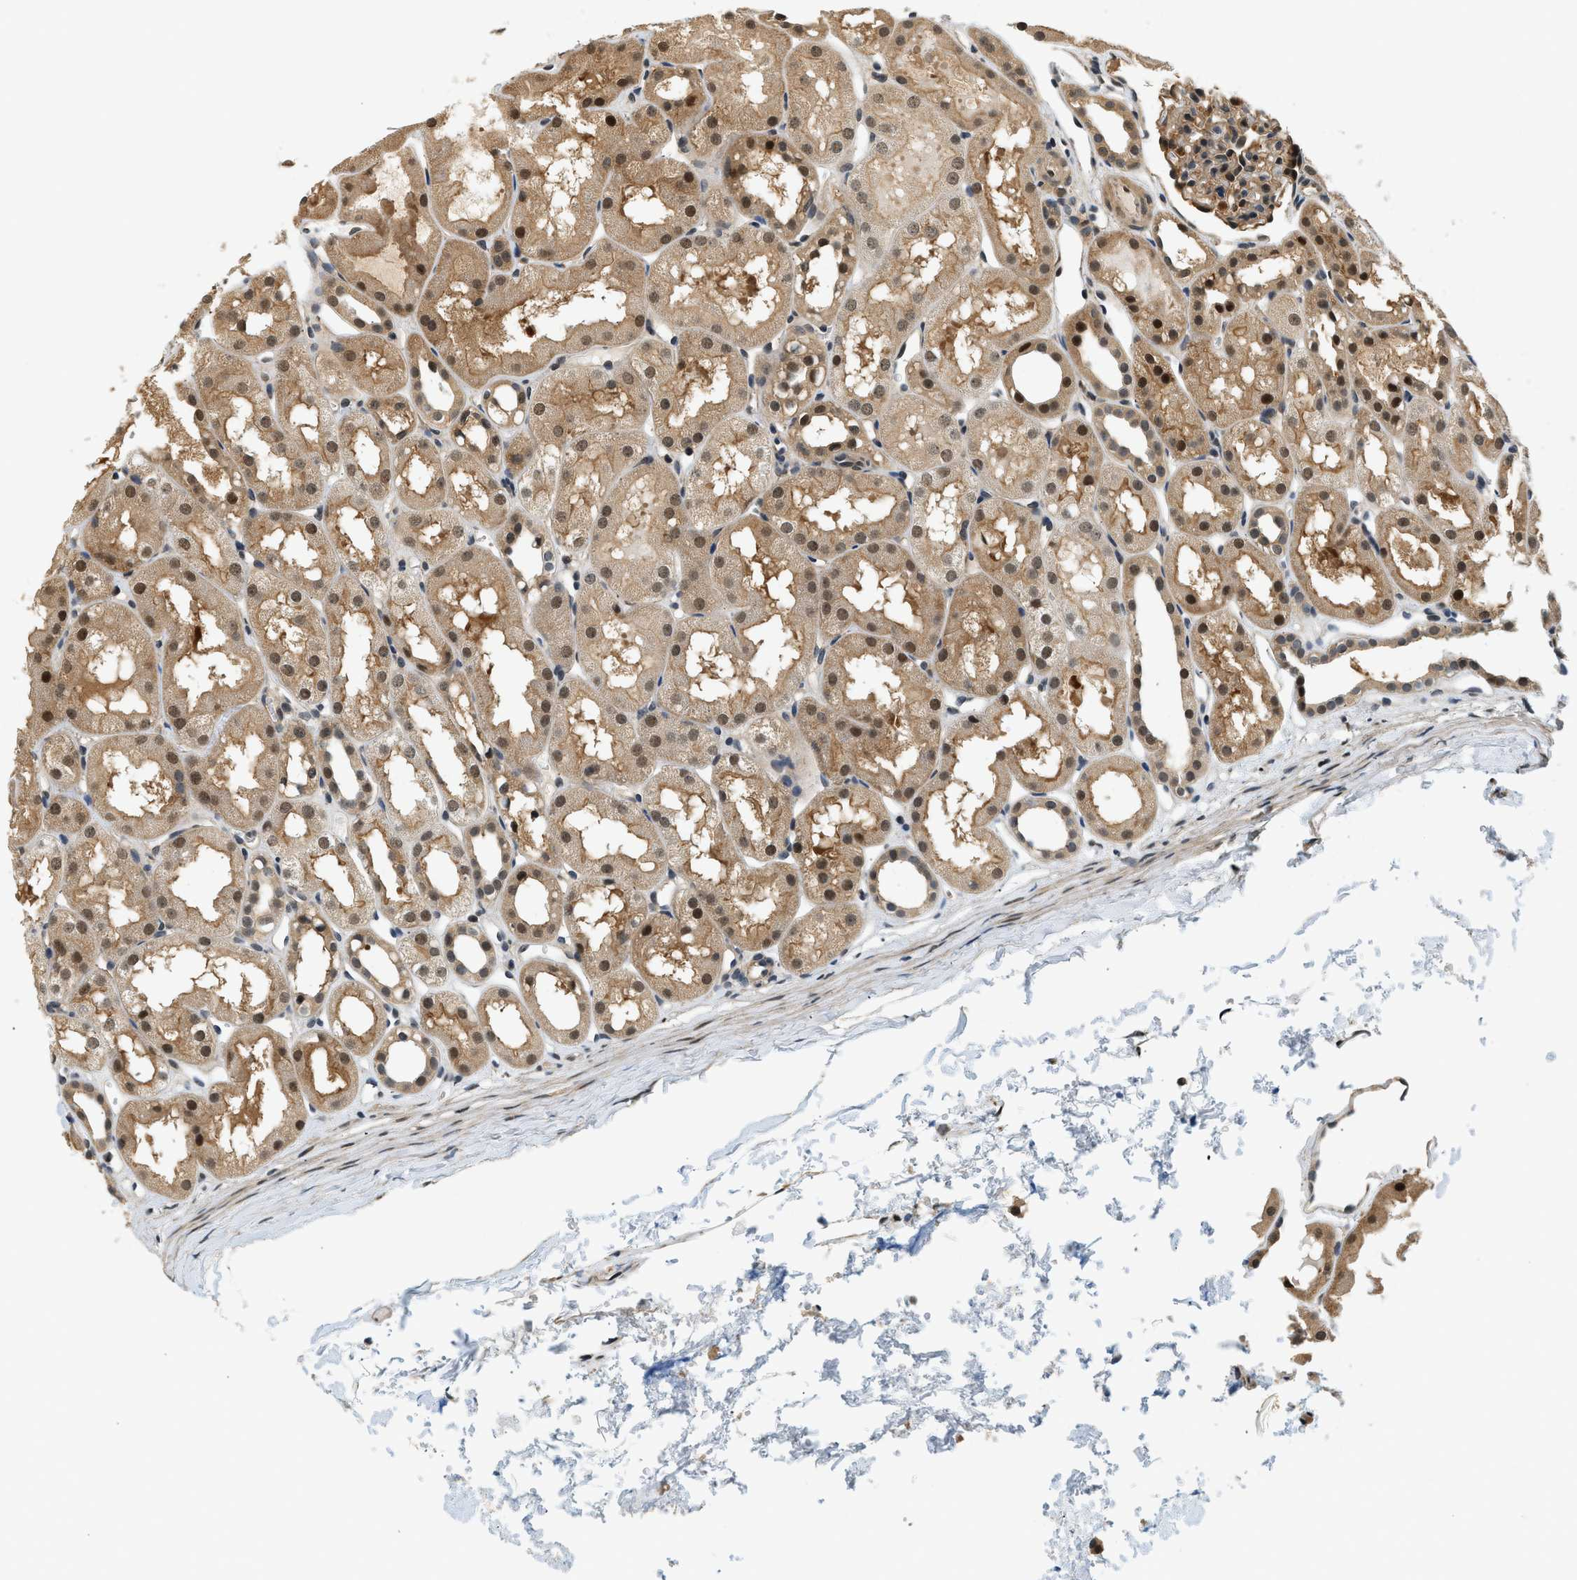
{"staining": {"intensity": "moderate", "quantity": "25%-75%", "location": "cytoplasmic/membranous,nuclear"}, "tissue": "kidney", "cell_type": "Cells in glomeruli", "image_type": "normal", "snomed": [{"axis": "morphology", "description": "Normal tissue, NOS"}, {"axis": "topography", "description": "Kidney"}, {"axis": "topography", "description": "Urinary bladder"}], "caption": "Kidney stained for a protein reveals moderate cytoplasmic/membranous,nuclear positivity in cells in glomeruli. (Brightfield microscopy of DAB IHC at high magnification).", "gene": "PSMD3", "patient": {"sex": "male", "age": 16}}